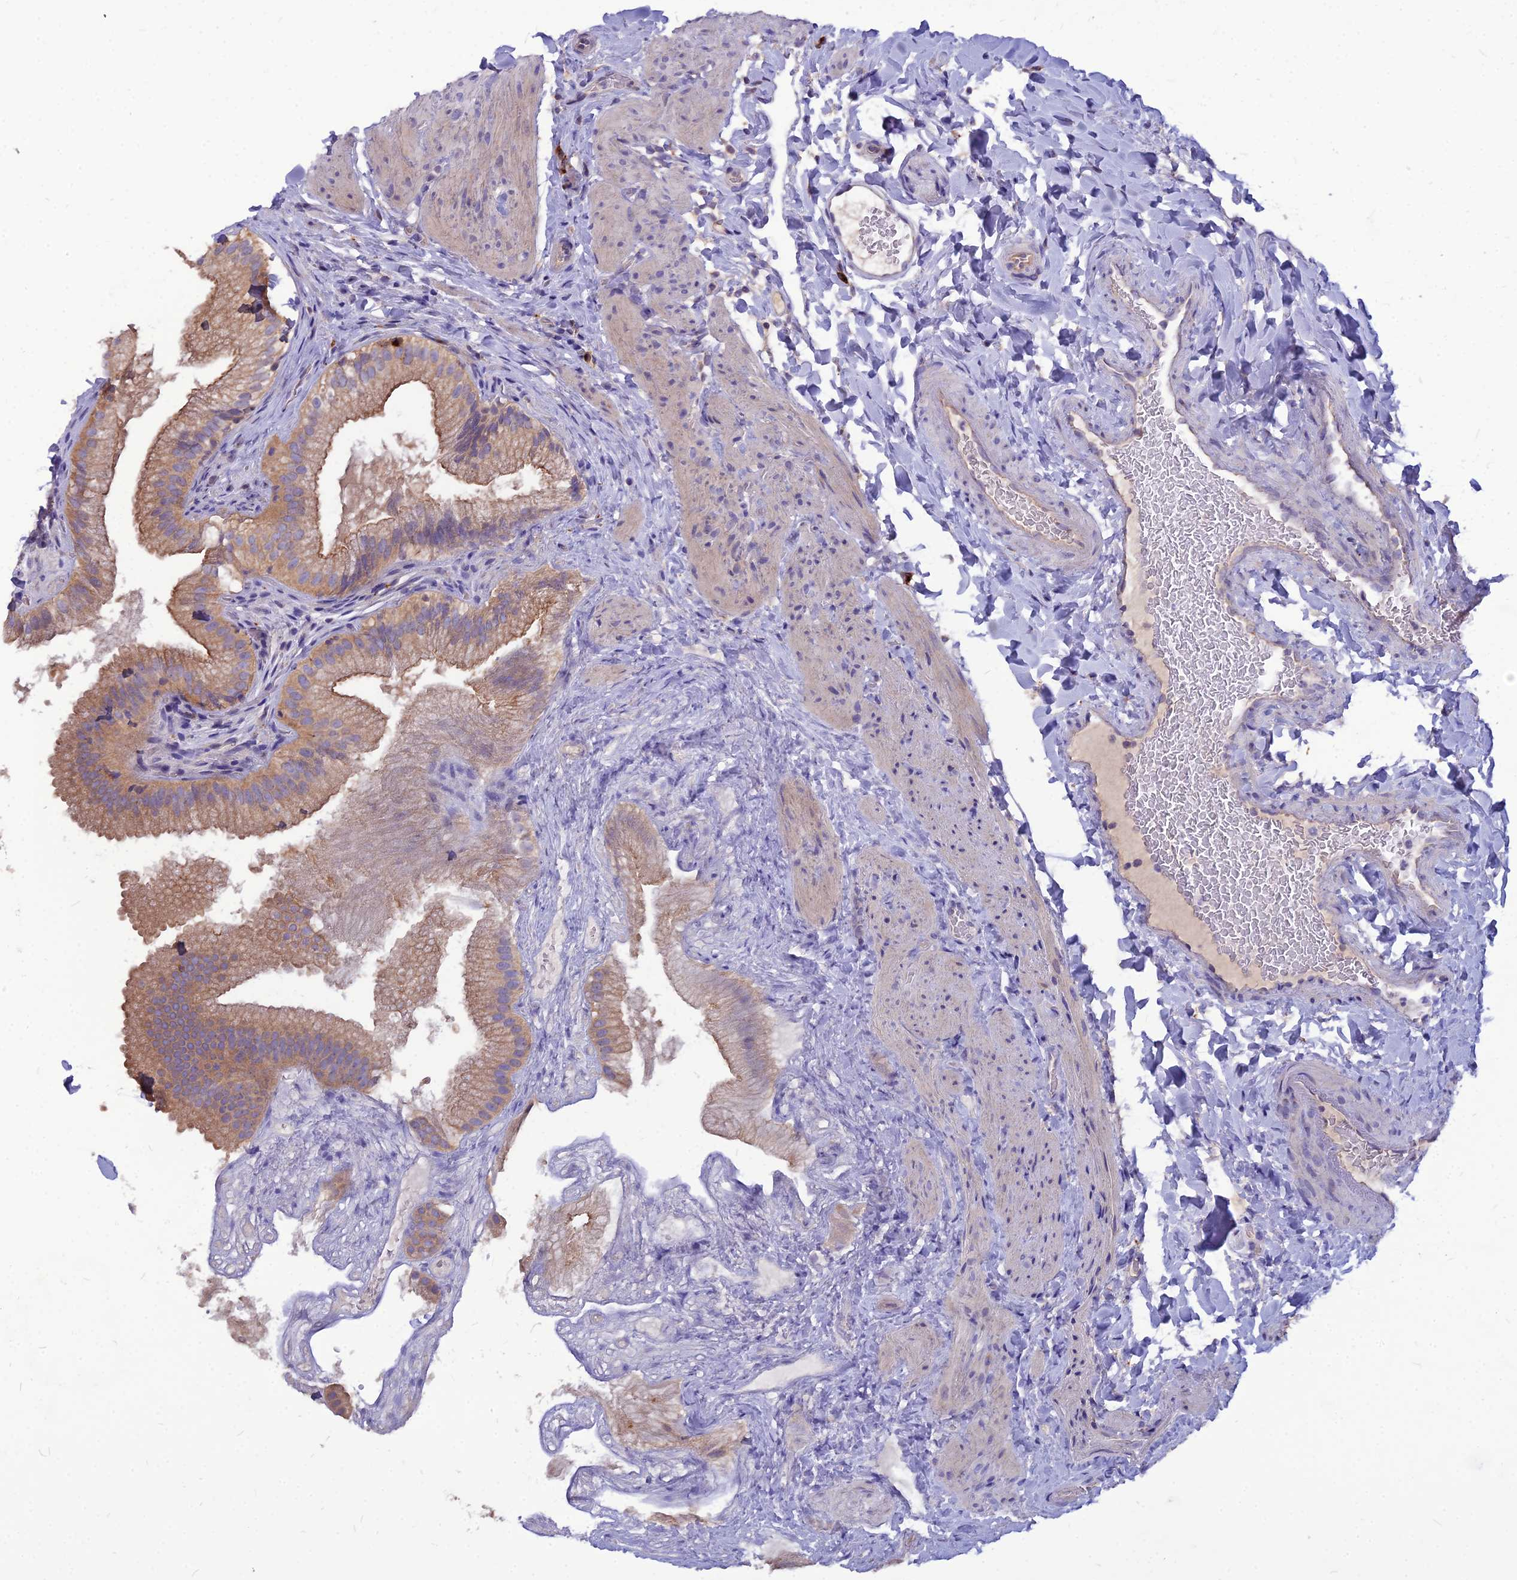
{"staining": {"intensity": "moderate", "quantity": ">75%", "location": "cytoplasmic/membranous"}, "tissue": "gallbladder", "cell_type": "Glandular cells", "image_type": "normal", "snomed": [{"axis": "morphology", "description": "Normal tissue, NOS"}, {"axis": "topography", "description": "Gallbladder"}], "caption": "The photomicrograph demonstrates a brown stain indicating the presence of a protein in the cytoplasmic/membranous of glandular cells in gallbladder. Nuclei are stained in blue.", "gene": "PCED1B", "patient": {"sex": "female", "age": 30}}